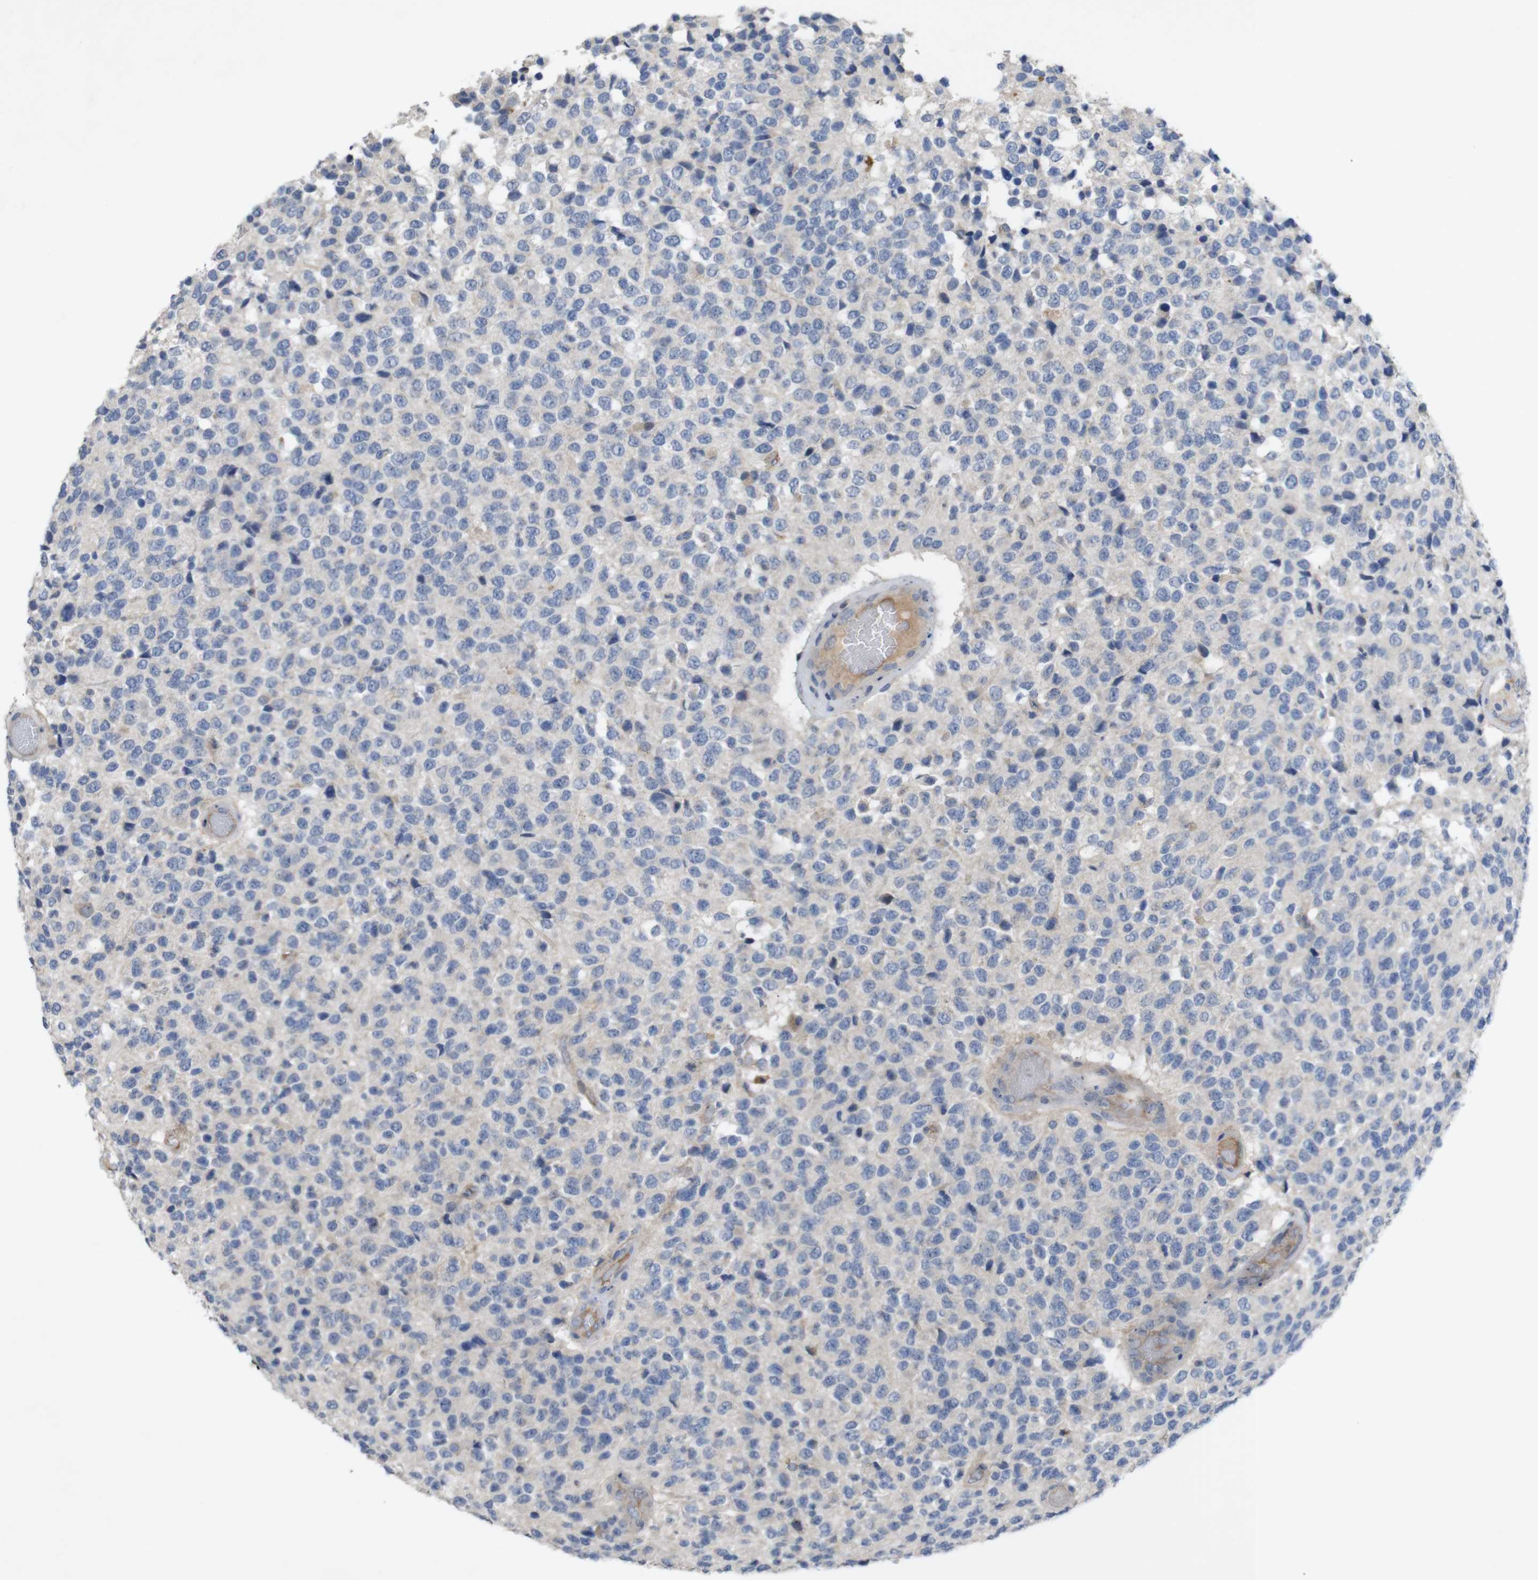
{"staining": {"intensity": "negative", "quantity": "none", "location": "none"}, "tissue": "glioma", "cell_type": "Tumor cells", "image_type": "cancer", "snomed": [{"axis": "morphology", "description": "Glioma, malignant, High grade"}, {"axis": "topography", "description": "pancreas cauda"}], "caption": "An immunohistochemistry photomicrograph of high-grade glioma (malignant) is shown. There is no staining in tumor cells of high-grade glioma (malignant). (DAB immunohistochemistry, high magnification).", "gene": "BCAR3", "patient": {"sex": "male", "age": 60}}